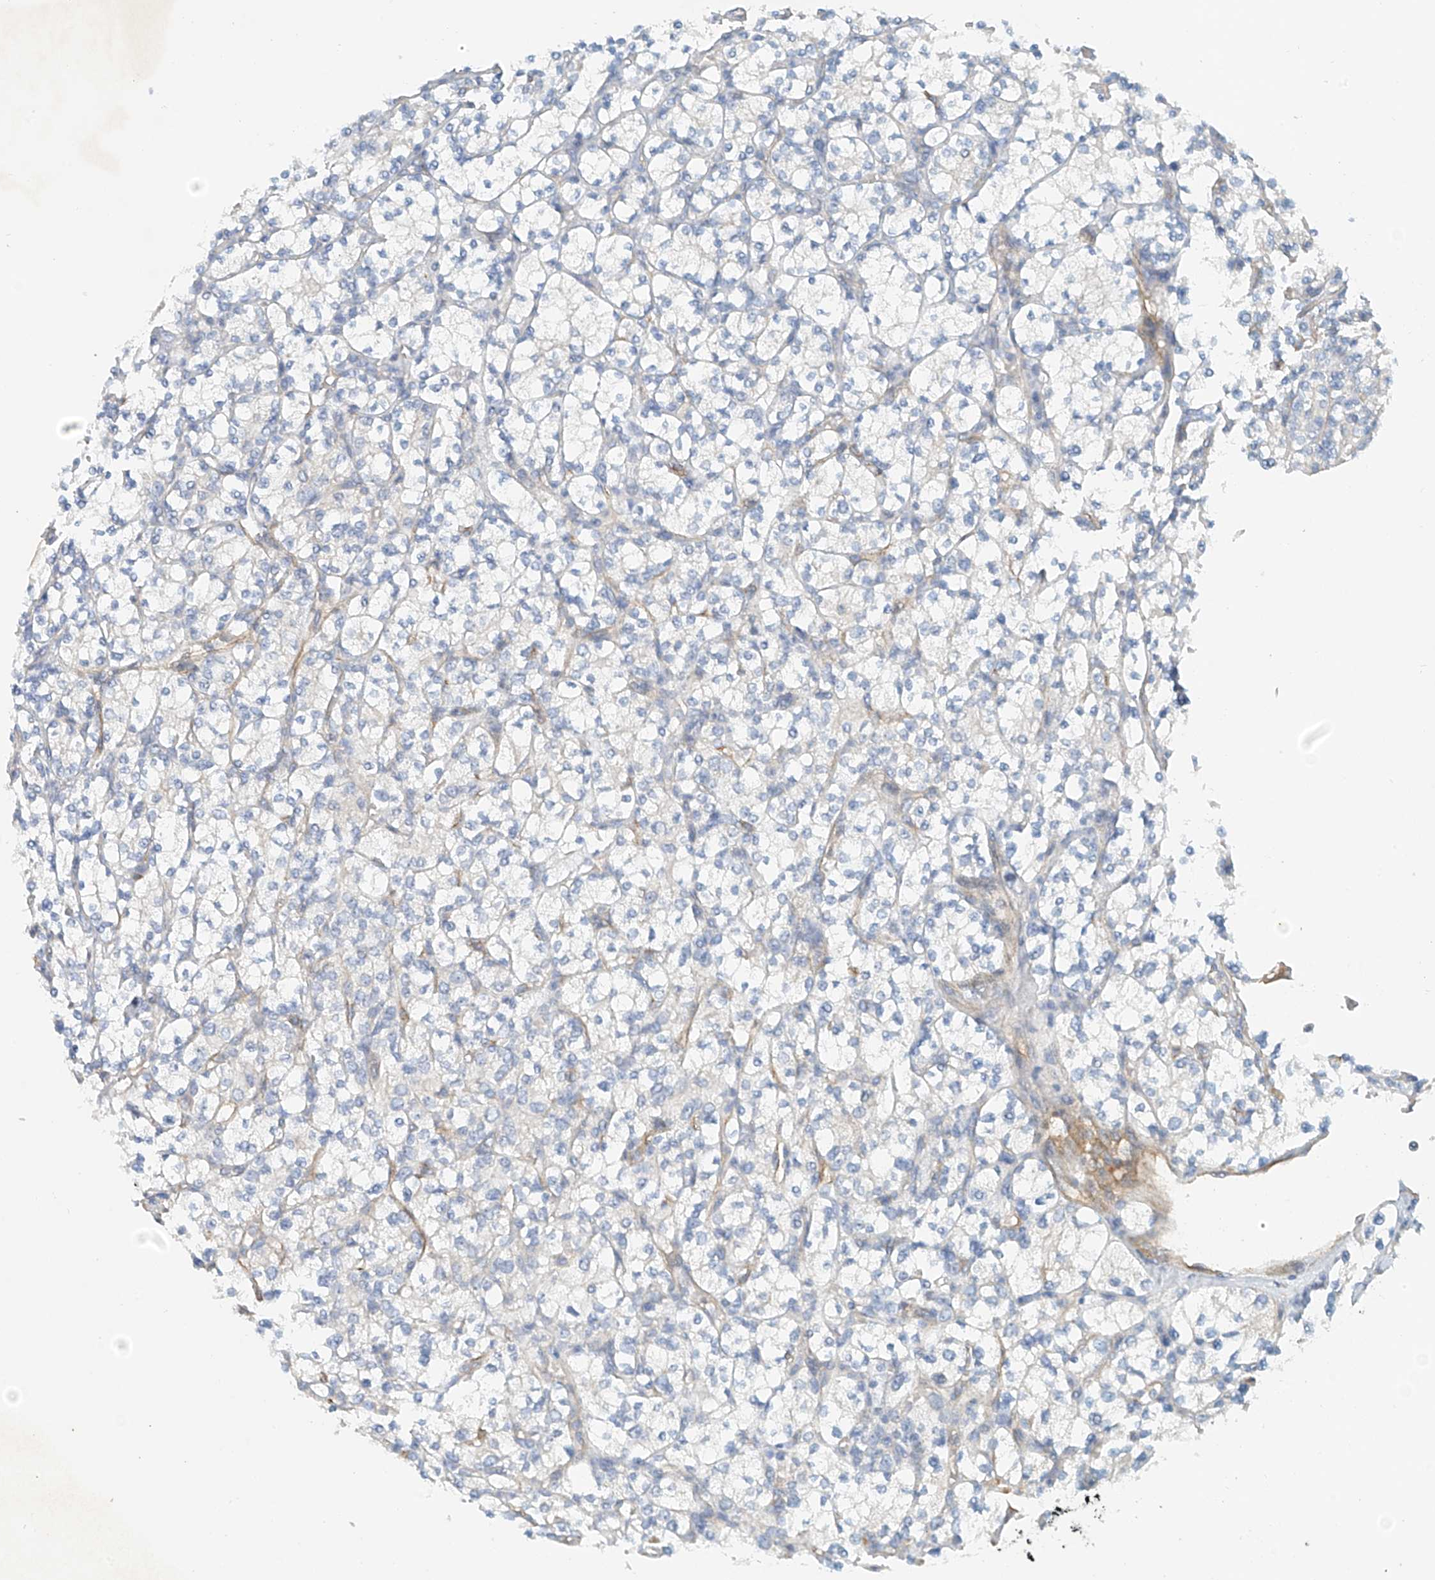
{"staining": {"intensity": "negative", "quantity": "none", "location": "none"}, "tissue": "renal cancer", "cell_type": "Tumor cells", "image_type": "cancer", "snomed": [{"axis": "morphology", "description": "Adenocarcinoma, NOS"}, {"axis": "topography", "description": "Kidney"}], "caption": "Tumor cells are negative for protein expression in human adenocarcinoma (renal).", "gene": "LYRM9", "patient": {"sex": "male", "age": 77}}